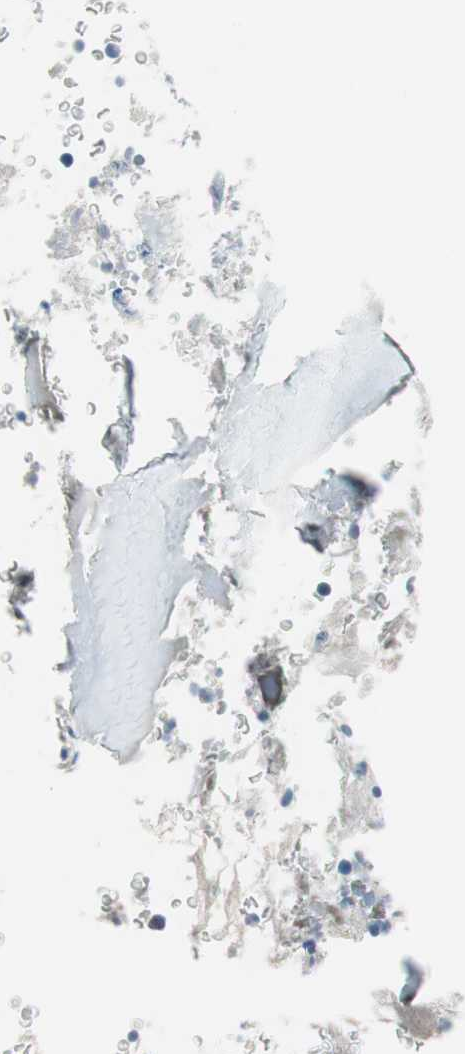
{"staining": {"intensity": "weak", "quantity": "<25%", "location": "cytoplasmic/membranous"}, "tissue": "bone marrow", "cell_type": "Hematopoietic cells", "image_type": "normal", "snomed": [{"axis": "morphology", "description": "Normal tissue, NOS"}, {"axis": "topography", "description": "Bone marrow"}], "caption": "Immunohistochemistry histopathology image of benign bone marrow: bone marrow stained with DAB (3,3'-diaminobenzidine) exhibits no significant protein positivity in hematopoietic cells. (Stains: DAB IHC with hematoxylin counter stain, Microscopy: brightfield microscopy at high magnification).", "gene": "CCM2L", "patient": {"sex": "male"}}